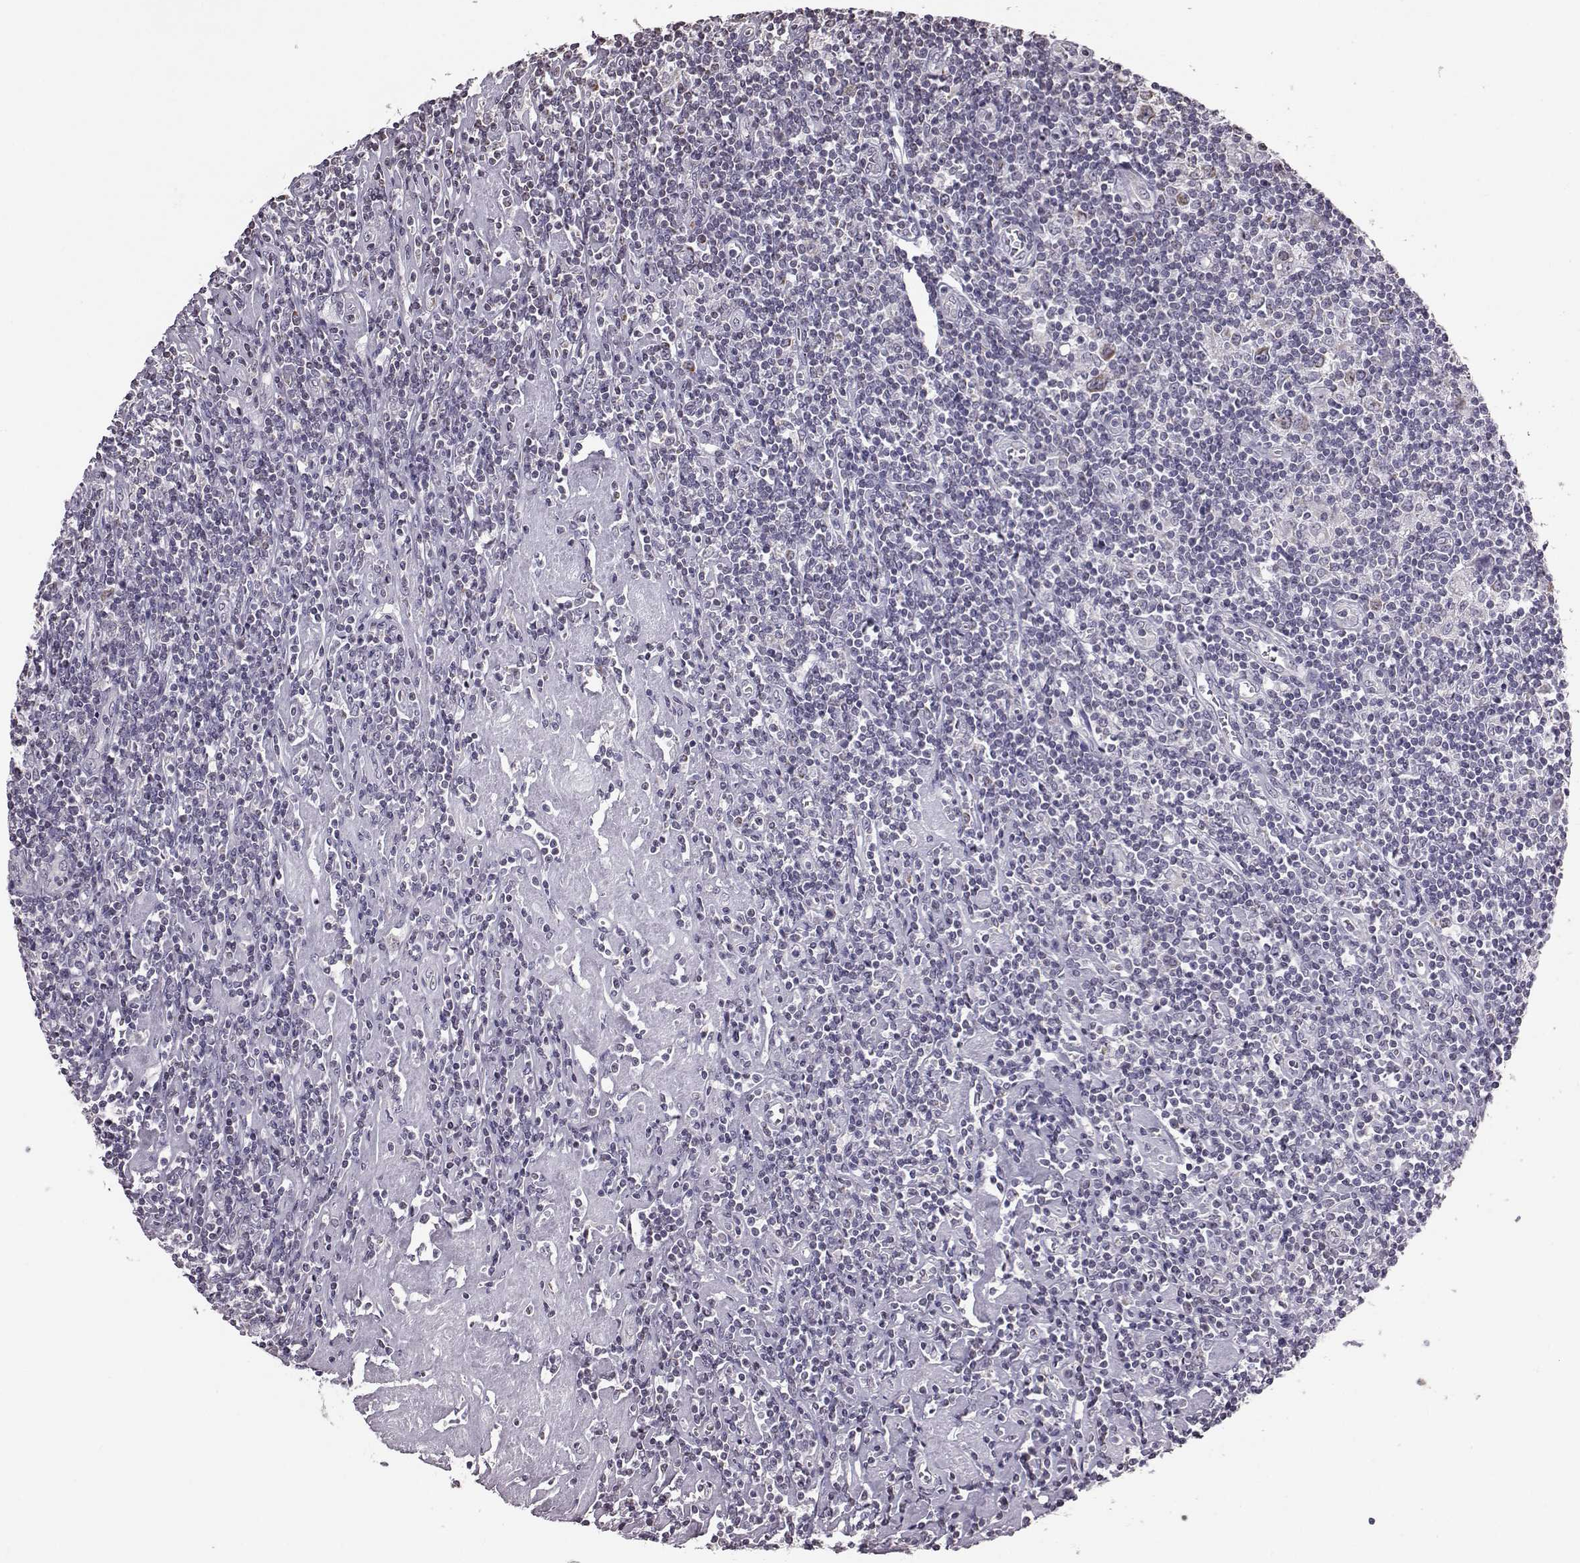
{"staining": {"intensity": "weak", "quantity": "25%-75%", "location": "cytoplasmic/membranous"}, "tissue": "lymphoma", "cell_type": "Tumor cells", "image_type": "cancer", "snomed": [{"axis": "morphology", "description": "Hodgkin's disease, NOS"}, {"axis": "topography", "description": "Lymph node"}], "caption": "This is a histology image of immunohistochemistry (IHC) staining of lymphoma, which shows weak positivity in the cytoplasmic/membranous of tumor cells.", "gene": "ALDH3A1", "patient": {"sex": "male", "age": 40}}